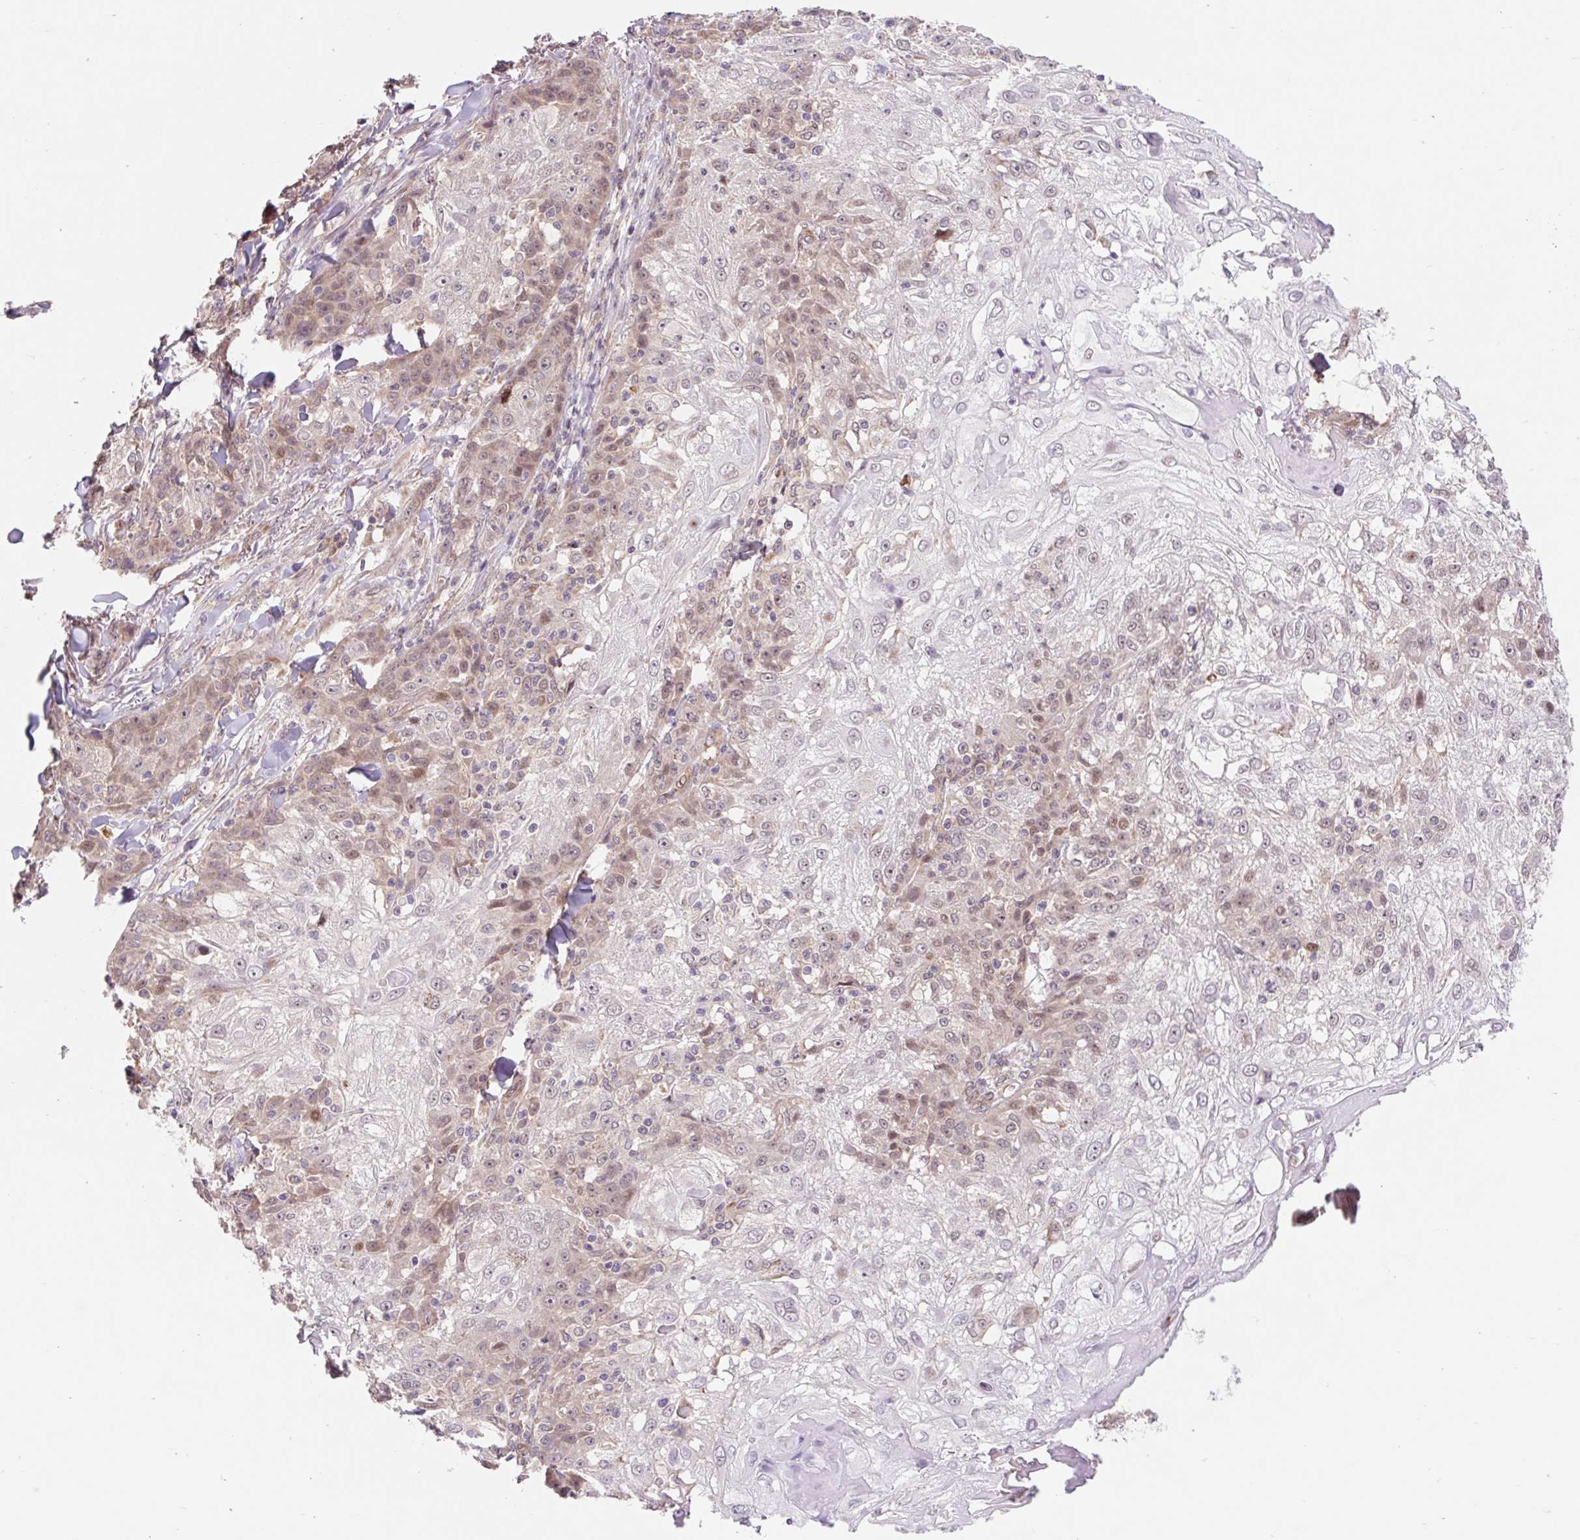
{"staining": {"intensity": "weak", "quantity": "<25%", "location": "nuclear"}, "tissue": "skin cancer", "cell_type": "Tumor cells", "image_type": "cancer", "snomed": [{"axis": "morphology", "description": "Normal tissue, NOS"}, {"axis": "morphology", "description": "Squamous cell carcinoma, NOS"}, {"axis": "topography", "description": "Skin"}], "caption": "A micrograph of human skin cancer (squamous cell carcinoma) is negative for staining in tumor cells.", "gene": "HFE", "patient": {"sex": "female", "age": 83}}